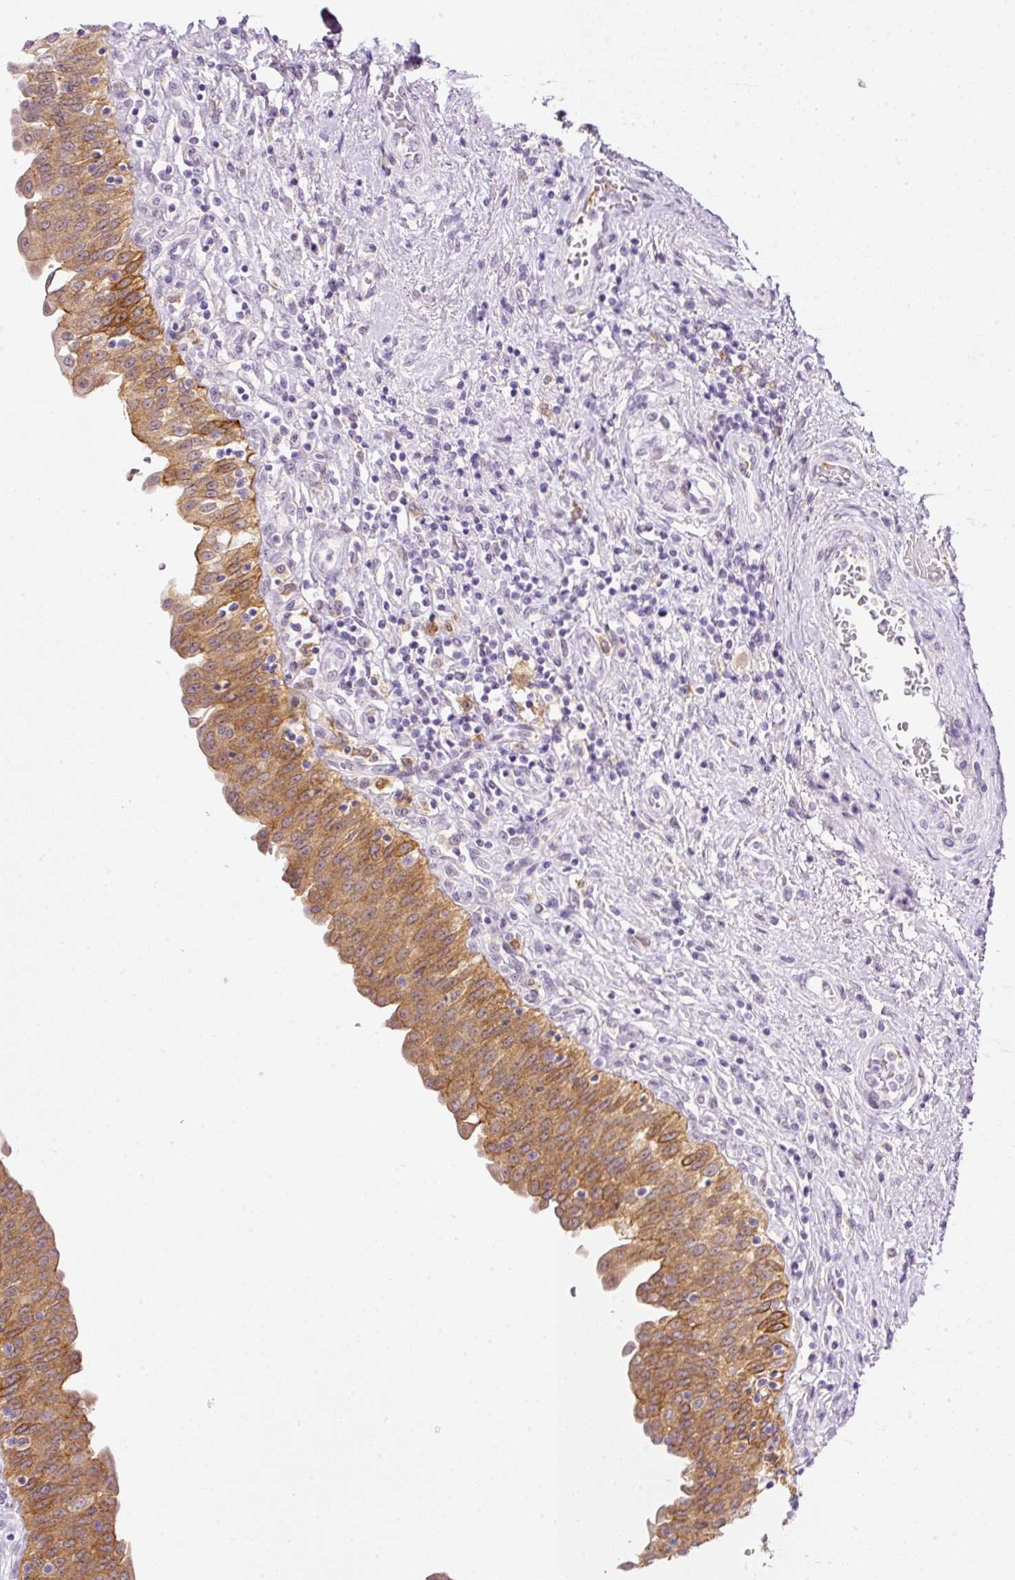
{"staining": {"intensity": "moderate", "quantity": ">75%", "location": "cytoplasmic/membranous"}, "tissue": "urinary bladder", "cell_type": "Urothelial cells", "image_type": "normal", "snomed": [{"axis": "morphology", "description": "Normal tissue, NOS"}, {"axis": "topography", "description": "Urinary bladder"}], "caption": "Moderate cytoplasmic/membranous positivity for a protein is identified in approximately >75% of urothelial cells of normal urinary bladder using immunohistochemistry.", "gene": "SRC", "patient": {"sex": "male", "age": 71}}